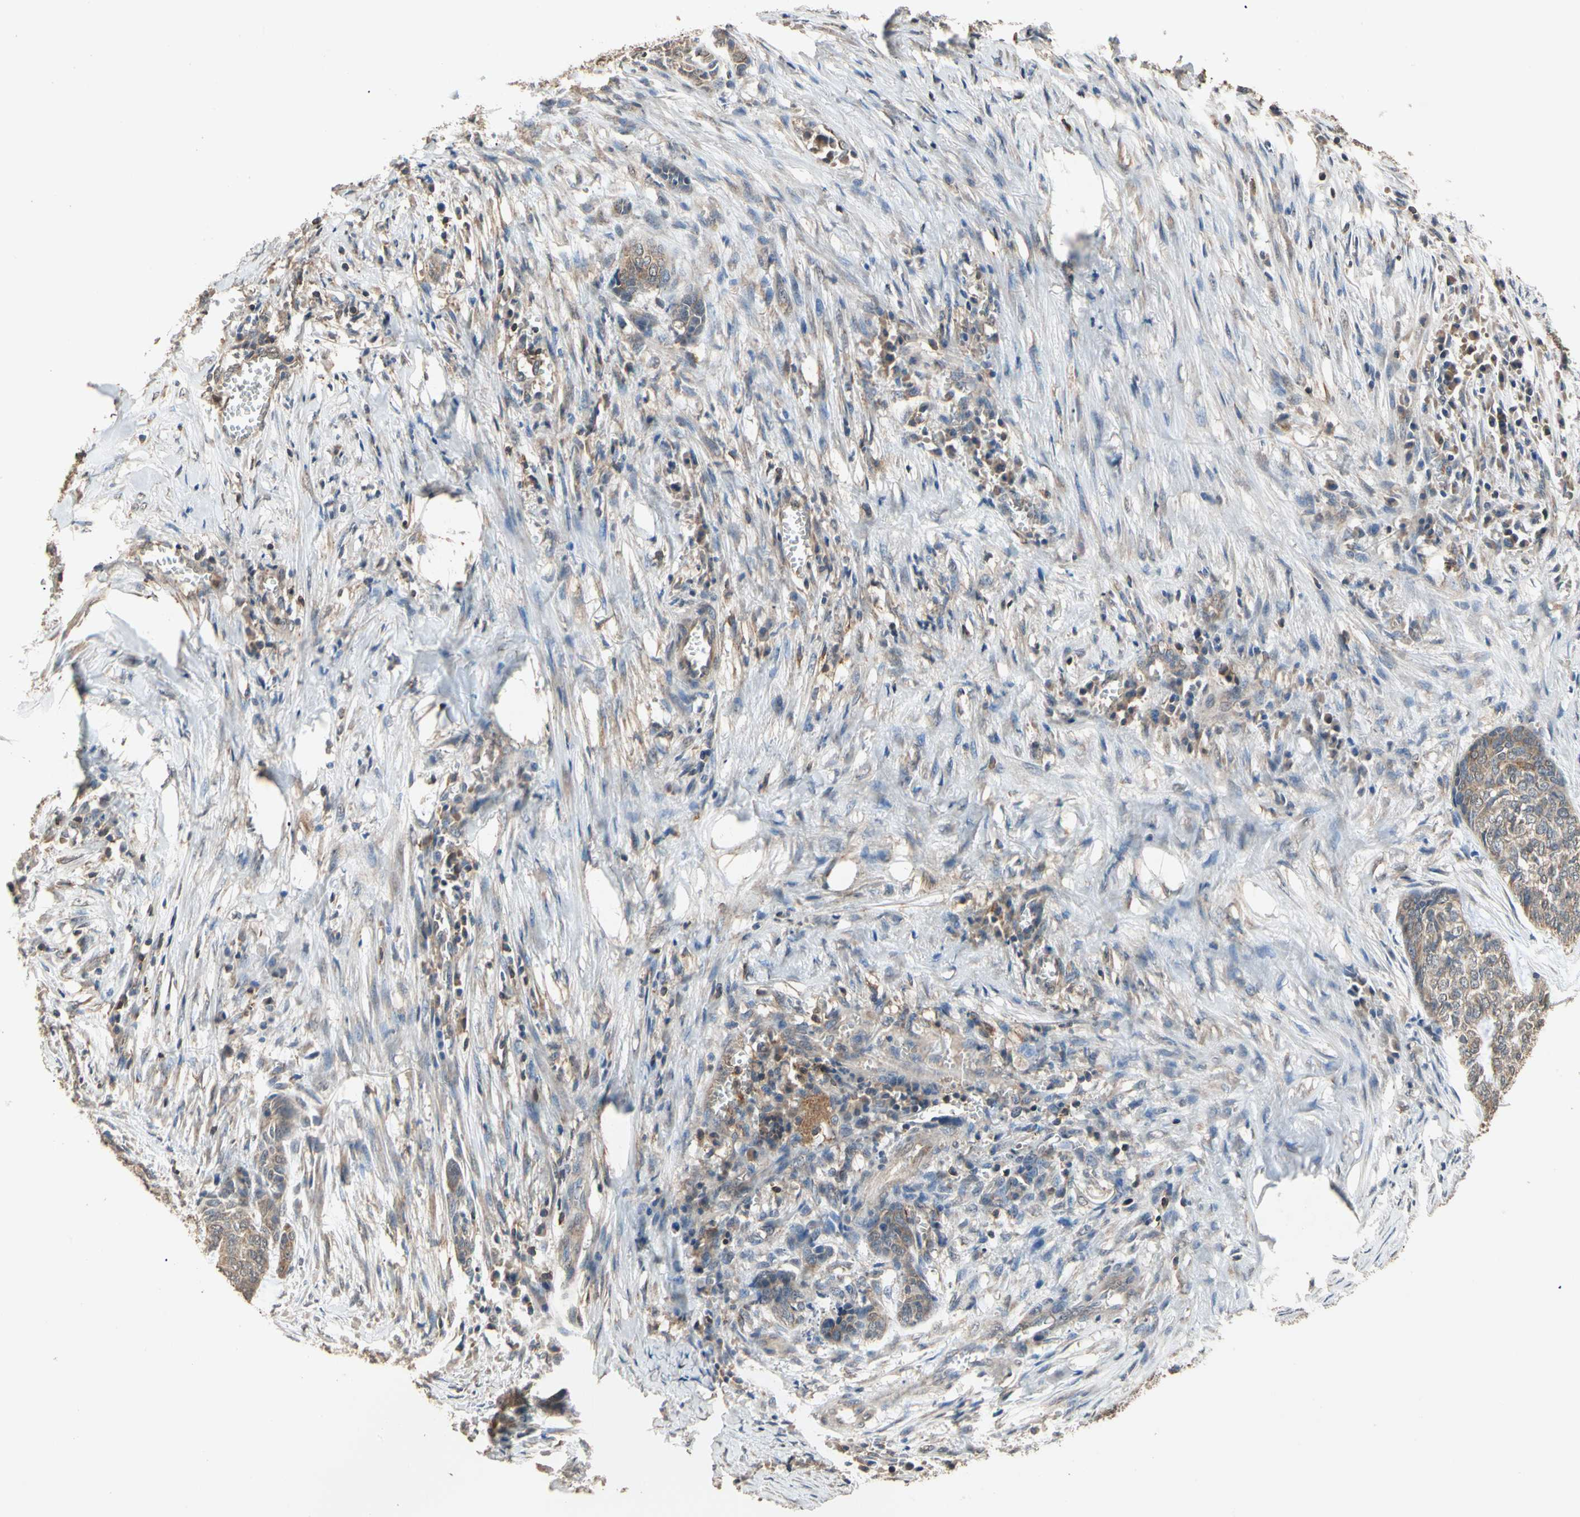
{"staining": {"intensity": "weak", "quantity": ">75%", "location": "cytoplasmic/membranous"}, "tissue": "skin cancer", "cell_type": "Tumor cells", "image_type": "cancer", "snomed": [{"axis": "morphology", "description": "Basal cell carcinoma"}, {"axis": "topography", "description": "Skin"}], "caption": "Skin cancer stained for a protein reveals weak cytoplasmic/membranous positivity in tumor cells.", "gene": "MAP3K10", "patient": {"sex": "female", "age": 64}}